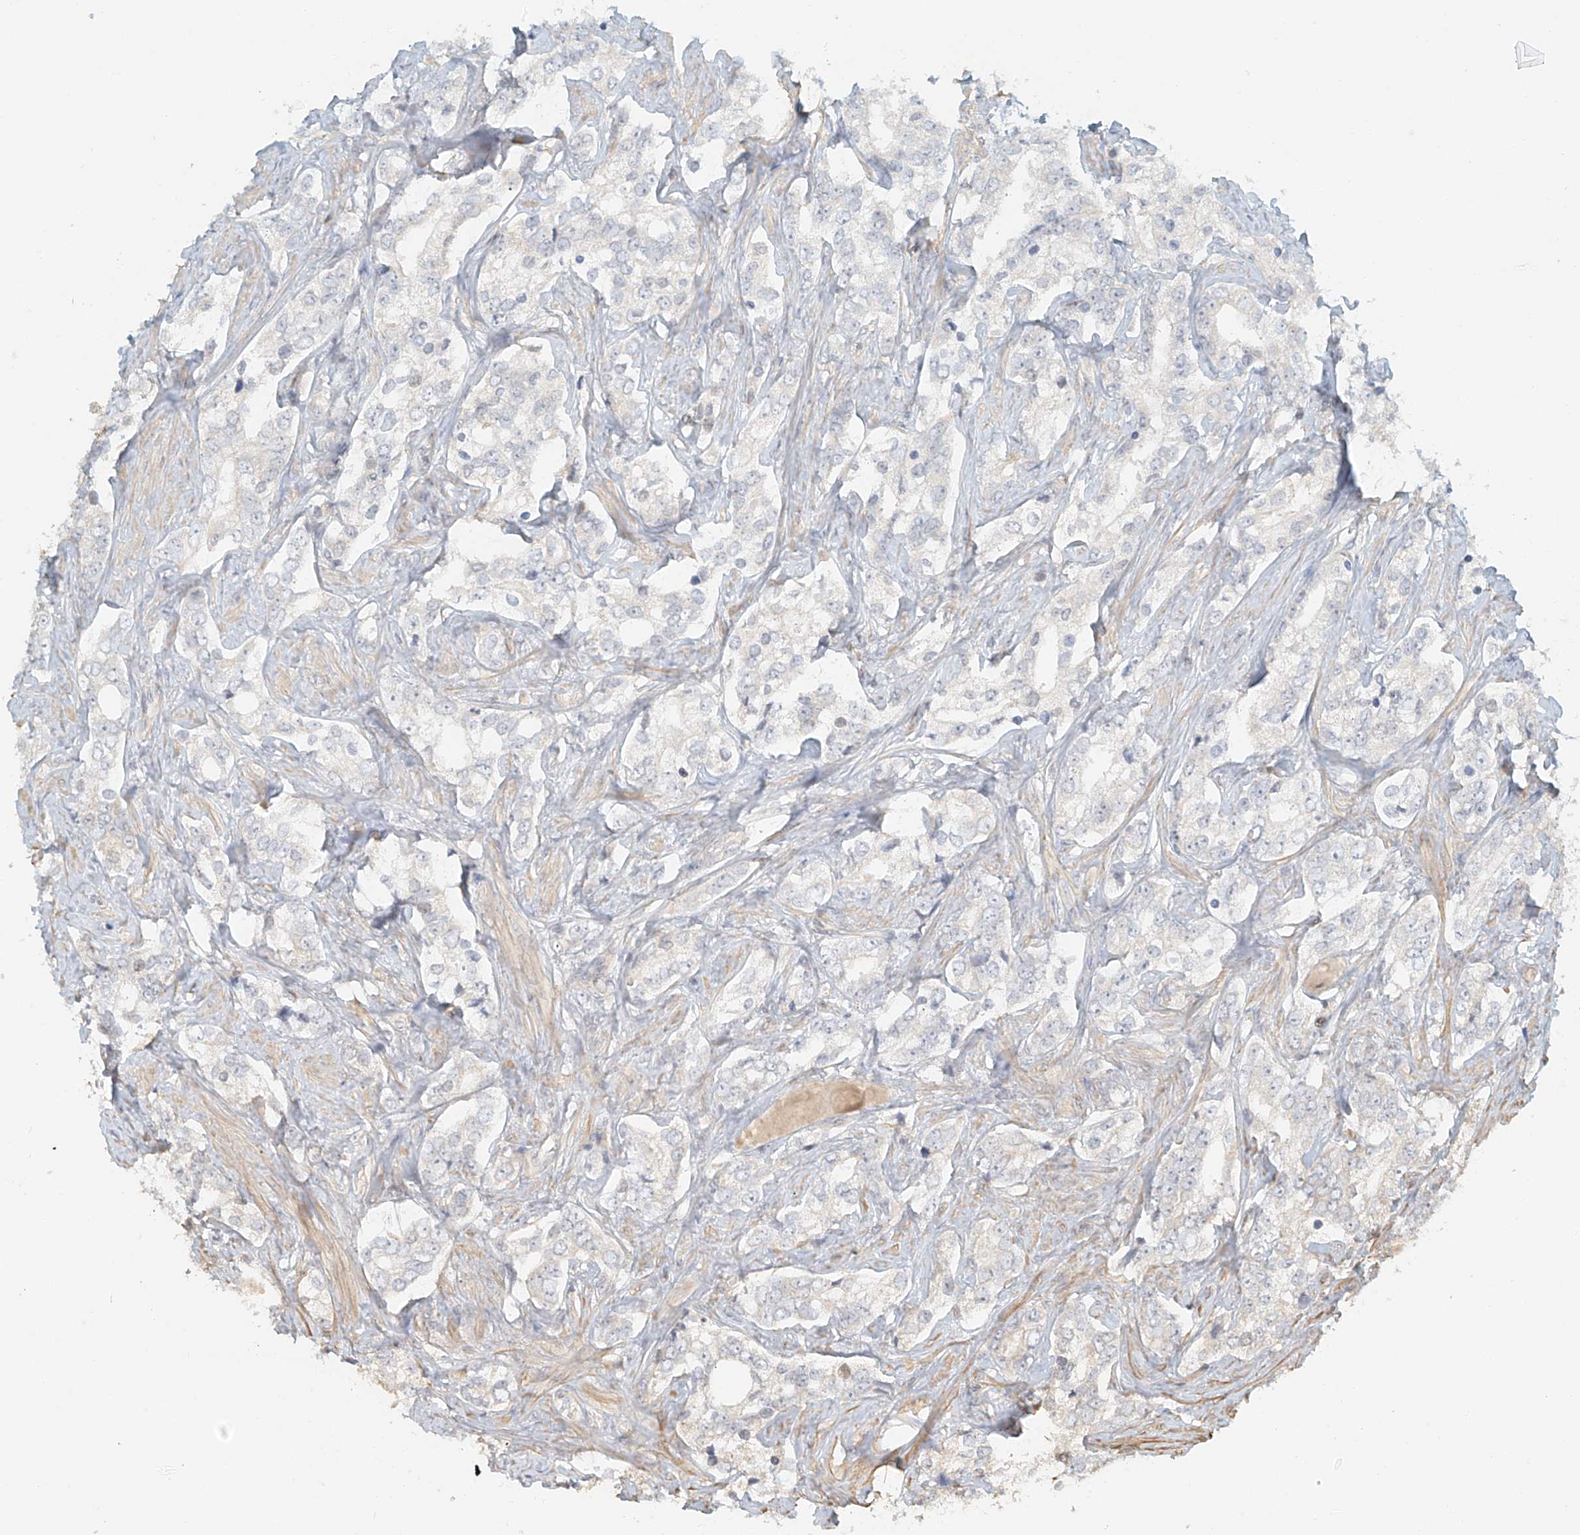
{"staining": {"intensity": "negative", "quantity": "none", "location": "none"}, "tissue": "prostate cancer", "cell_type": "Tumor cells", "image_type": "cancer", "snomed": [{"axis": "morphology", "description": "Adenocarcinoma, High grade"}, {"axis": "topography", "description": "Prostate"}], "caption": "DAB immunohistochemical staining of human prostate cancer (adenocarcinoma (high-grade)) shows no significant staining in tumor cells. (DAB (3,3'-diaminobenzidine) immunohistochemistry visualized using brightfield microscopy, high magnification).", "gene": "UPK1B", "patient": {"sex": "male", "age": 66}}